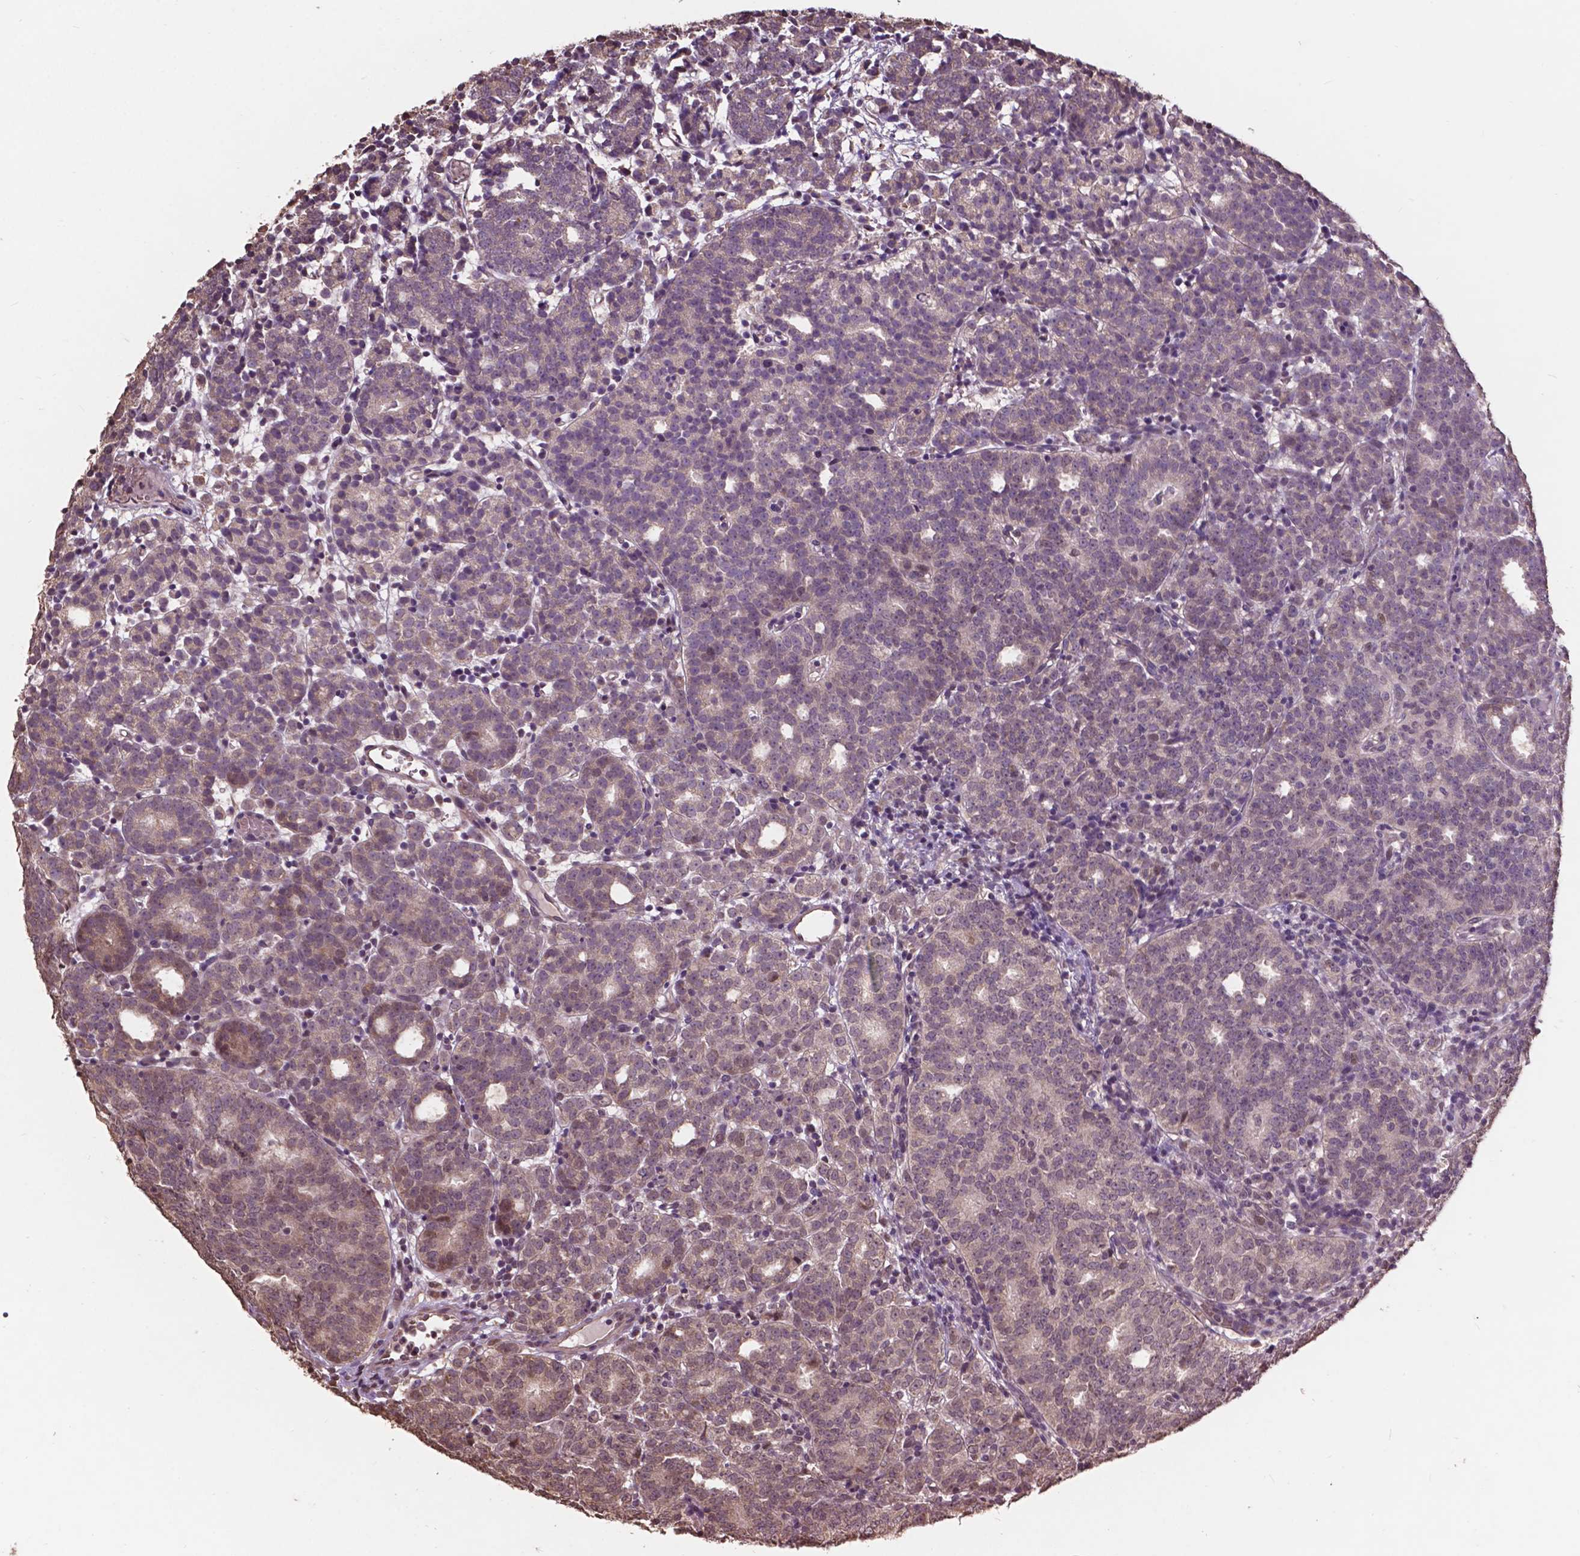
{"staining": {"intensity": "negative", "quantity": "none", "location": "none"}, "tissue": "prostate cancer", "cell_type": "Tumor cells", "image_type": "cancer", "snomed": [{"axis": "morphology", "description": "Adenocarcinoma, High grade"}, {"axis": "topography", "description": "Prostate"}], "caption": "Protein analysis of prostate cancer exhibits no significant staining in tumor cells.", "gene": "GLRA2", "patient": {"sex": "male", "age": 53}}